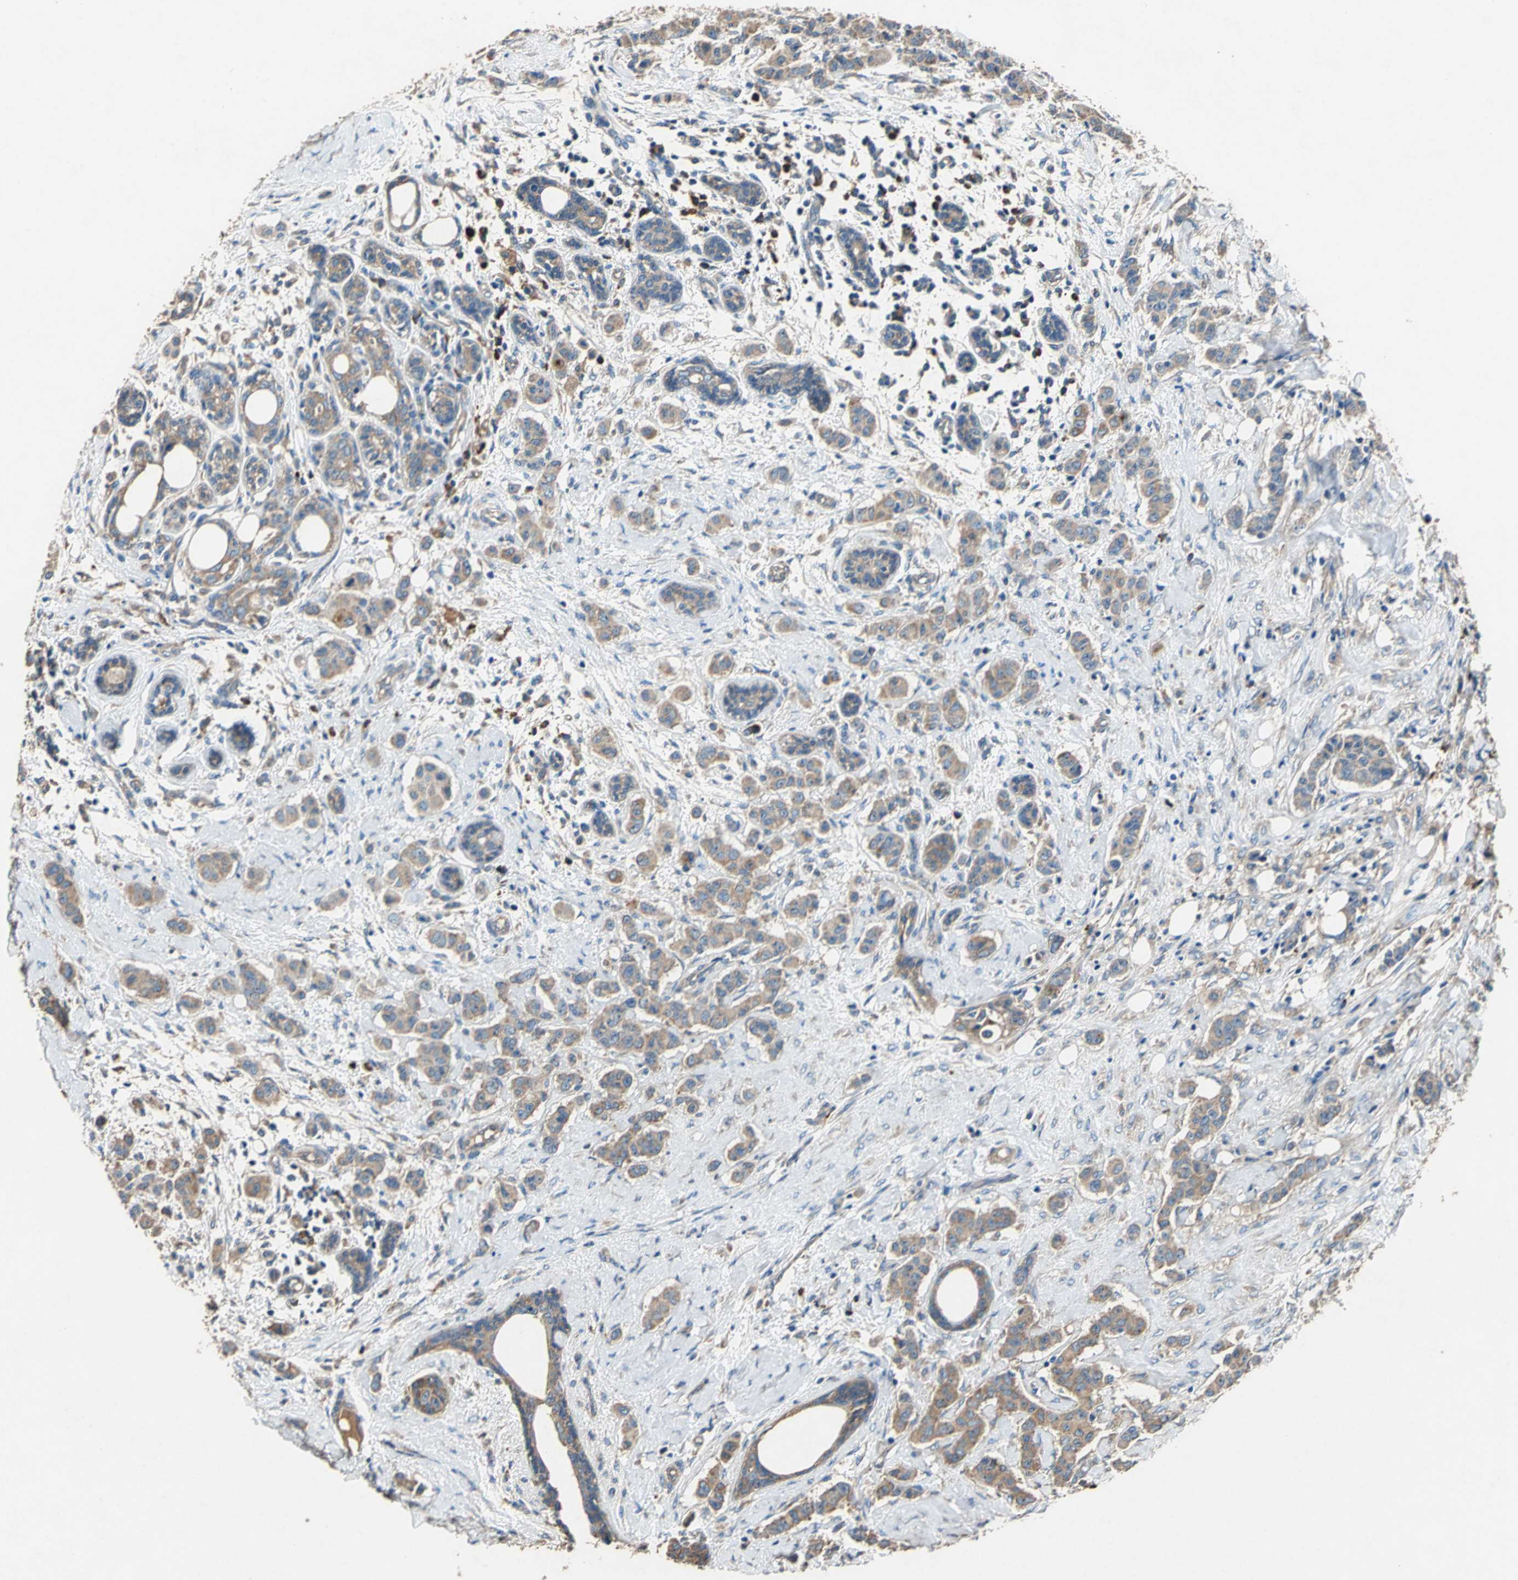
{"staining": {"intensity": "moderate", "quantity": ">75%", "location": "cytoplasmic/membranous"}, "tissue": "breast cancer", "cell_type": "Tumor cells", "image_type": "cancer", "snomed": [{"axis": "morphology", "description": "Duct carcinoma"}, {"axis": "topography", "description": "Breast"}], "caption": "Immunohistochemical staining of human infiltrating ductal carcinoma (breast) shows medium levels of moderate cytoplasmic/membranous expression in approximately >75% of tumor cells.", "gene": "HEPH", "patient": {"sex": "female", "age": 40}}